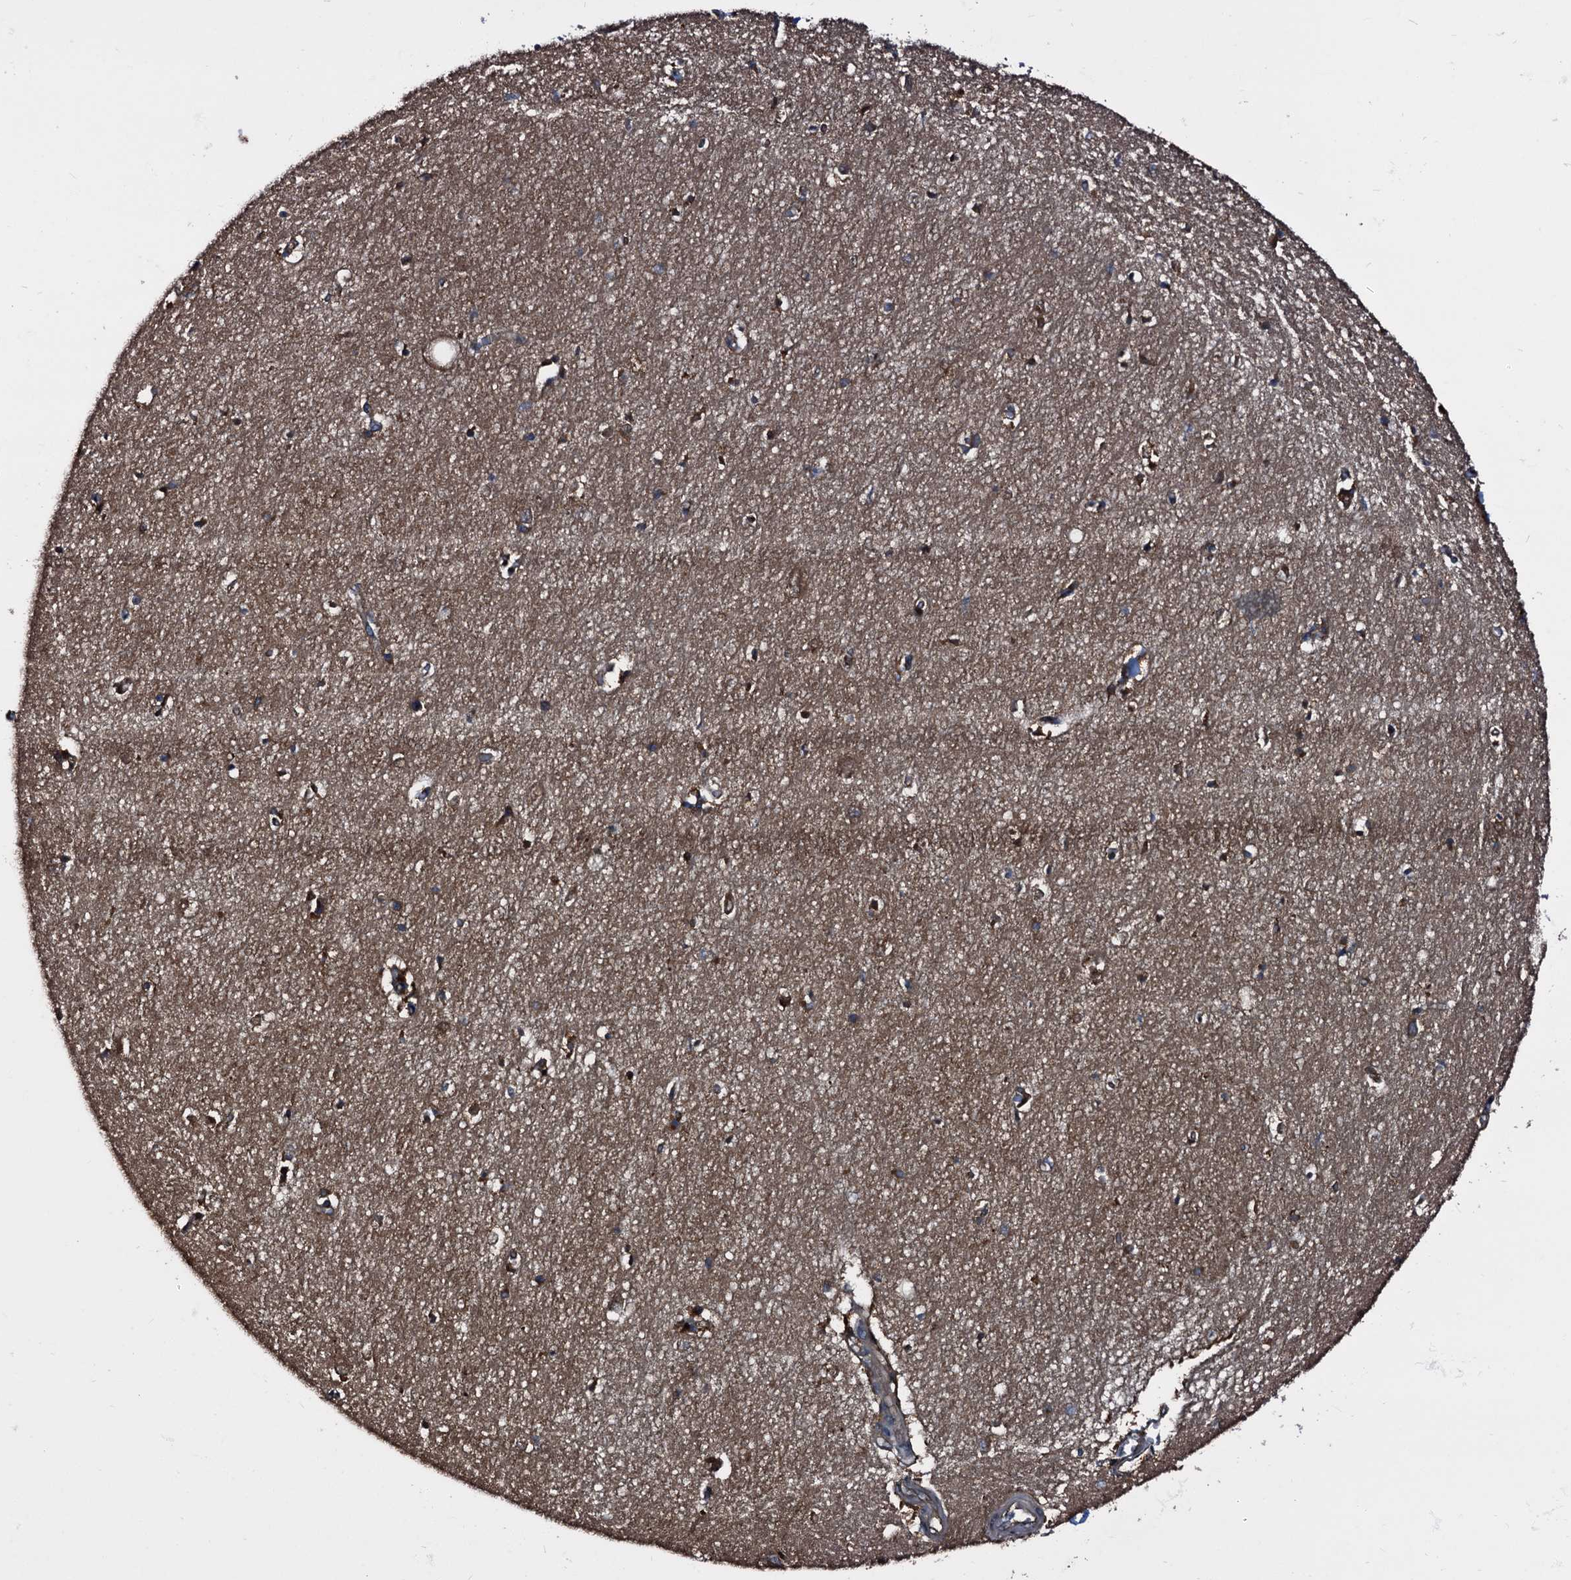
{"staining": {"intensity": "moderate", "quantity": "25%-75%", "location": "cytoplasmic/membranous"}, "tissue": "hippocampus", "cell_type": "Glial cells", "image_type": "normal", "snomed": [{"axis": "morphology", "description": "Normal tissue, NOS"}, {"axis": "topography", "description": "Hippocampus"}], "caption": "Immunohistochemistry micrograph of unremarkable hippocampus stained for a protein (brown), which shows medium levels of moderate cytoplasmic/membranous positivity in approximately 25%-75% of glial cells.", "gene": "PEX5", "patient": {"sex": "female", "age": 64}}